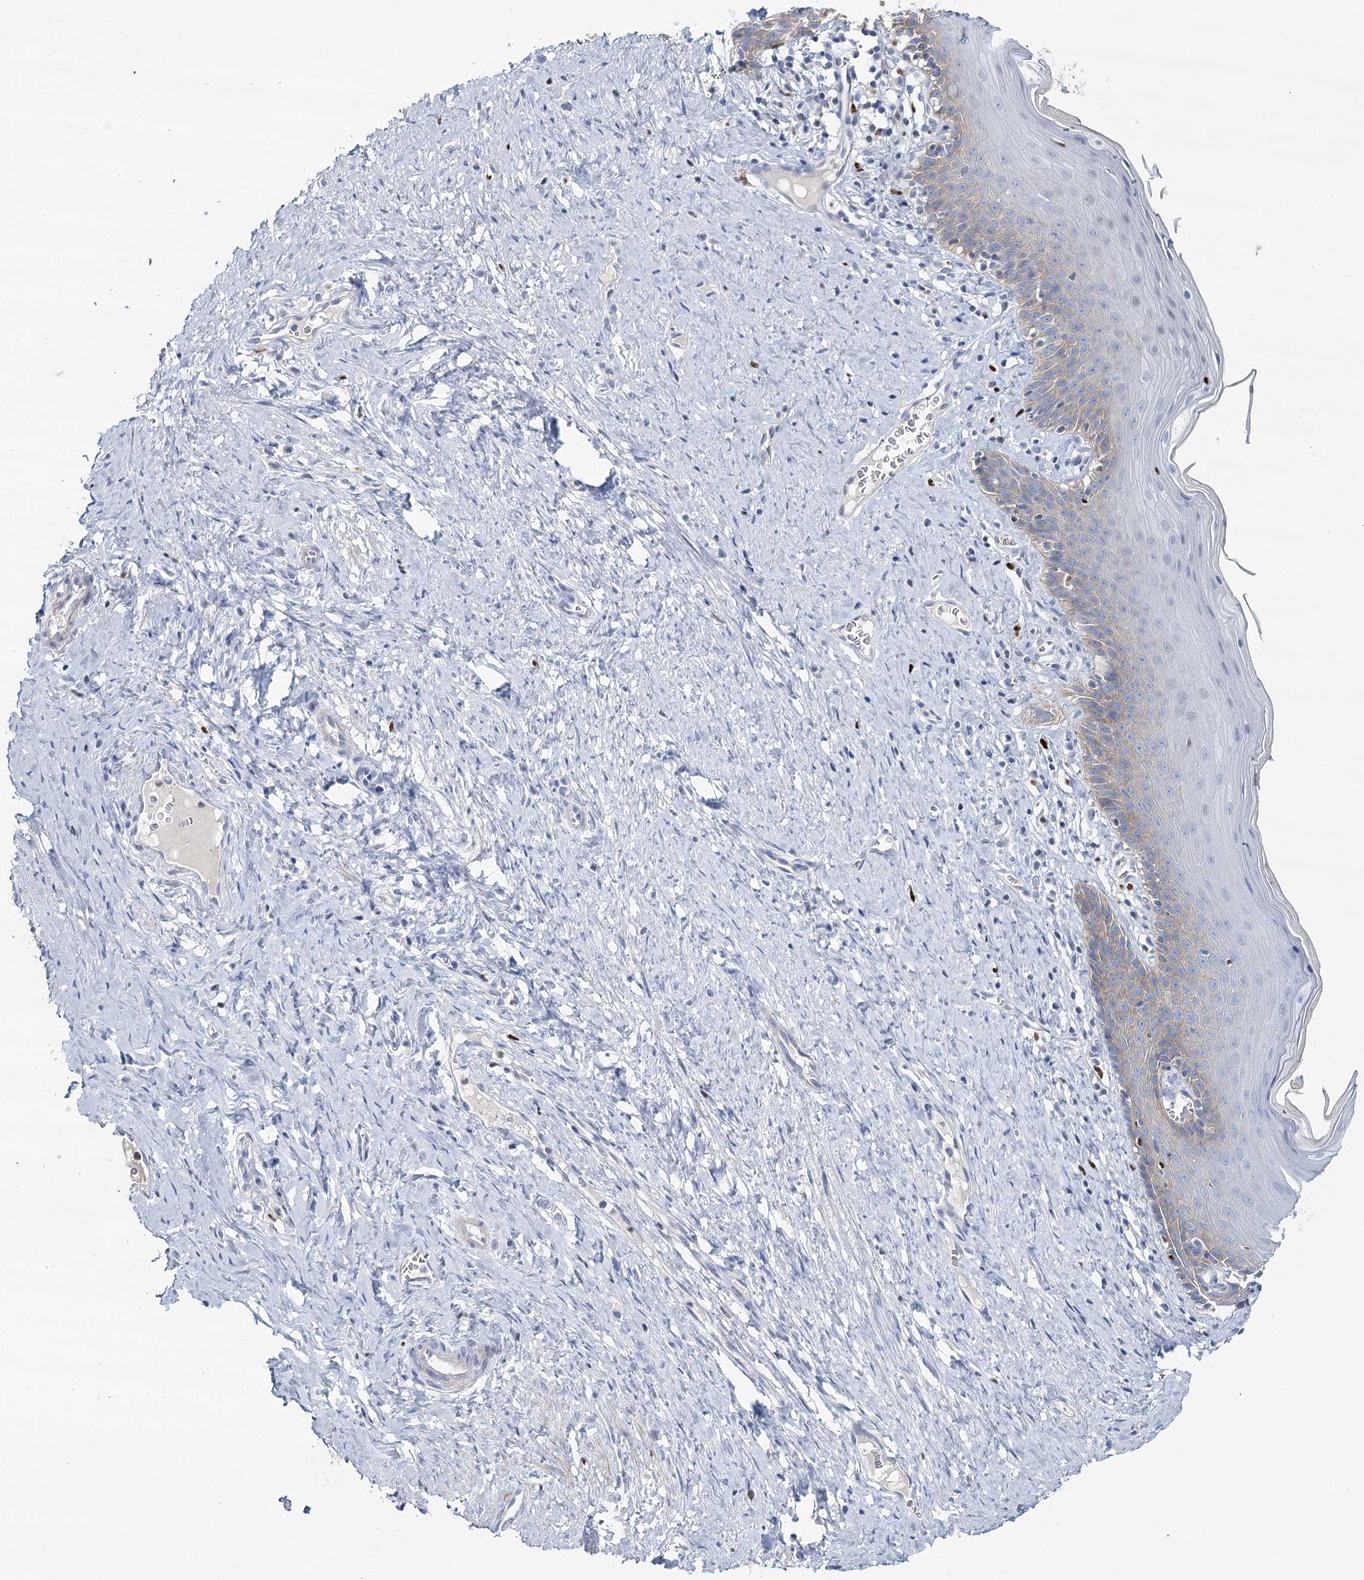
{"staining": {"intensity": "negative", "quantity": "none", "location": "none"}, "tissue": "cervix", "cell_type": "Glandular cells", "image_type": "normal", "snomed": [{"axis": "morphology", "description": "Normal tissue, NOS"}, {"axis": "topography", "description": "Cervix"}], "caption": "Protein analysis of benign cervix shows no significant staining in glandular cells. (Stains: DAB immunohistochemistry with hematoxylin counter stain, Microscopy: brightfield microscopy at high magnification).", "gene": "IGSF3", "patient": {"sex": "female", "age": 42}}